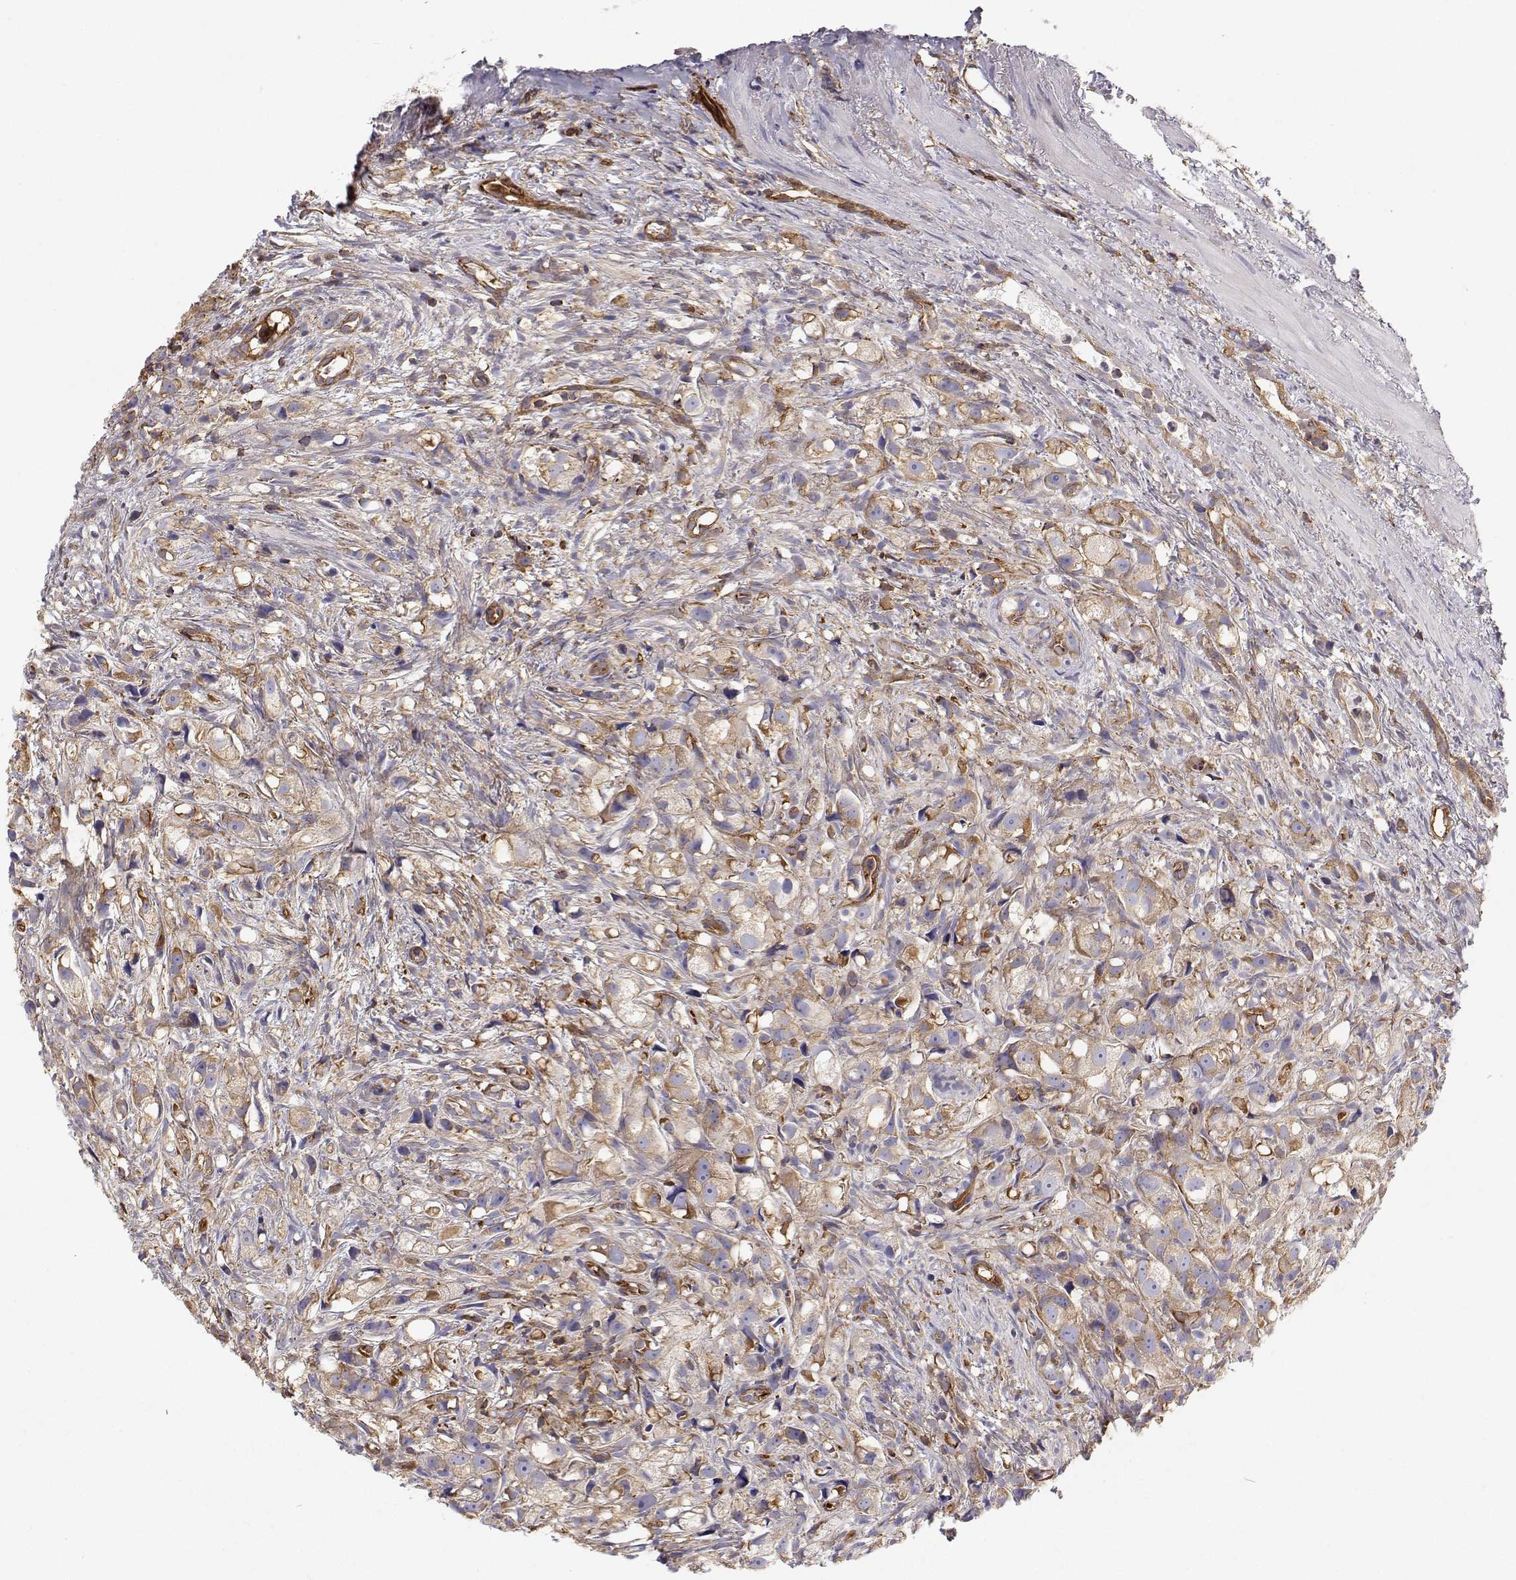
{"staining": {"intensity": "weak", "quantity": "<25%", "location": "cytoplasmic/membranous"}, "tissue": "prostate cancer", "cell_type": "Tumor cells", "image_type": "cancer", "snomed": [{"axis": "morphology", "description": "Adenocarcinoma, High grade"}, {"axis": "topography", "description": "Prostate"}], "caption": "High power microscopy photomicrograph of an IHC image of adenocarcinoma (high-grade) (prostate), revealing no significant positivity in tumor cells.", "gene": "MYH9", "patient": {"sex": "male", "age": 75}}